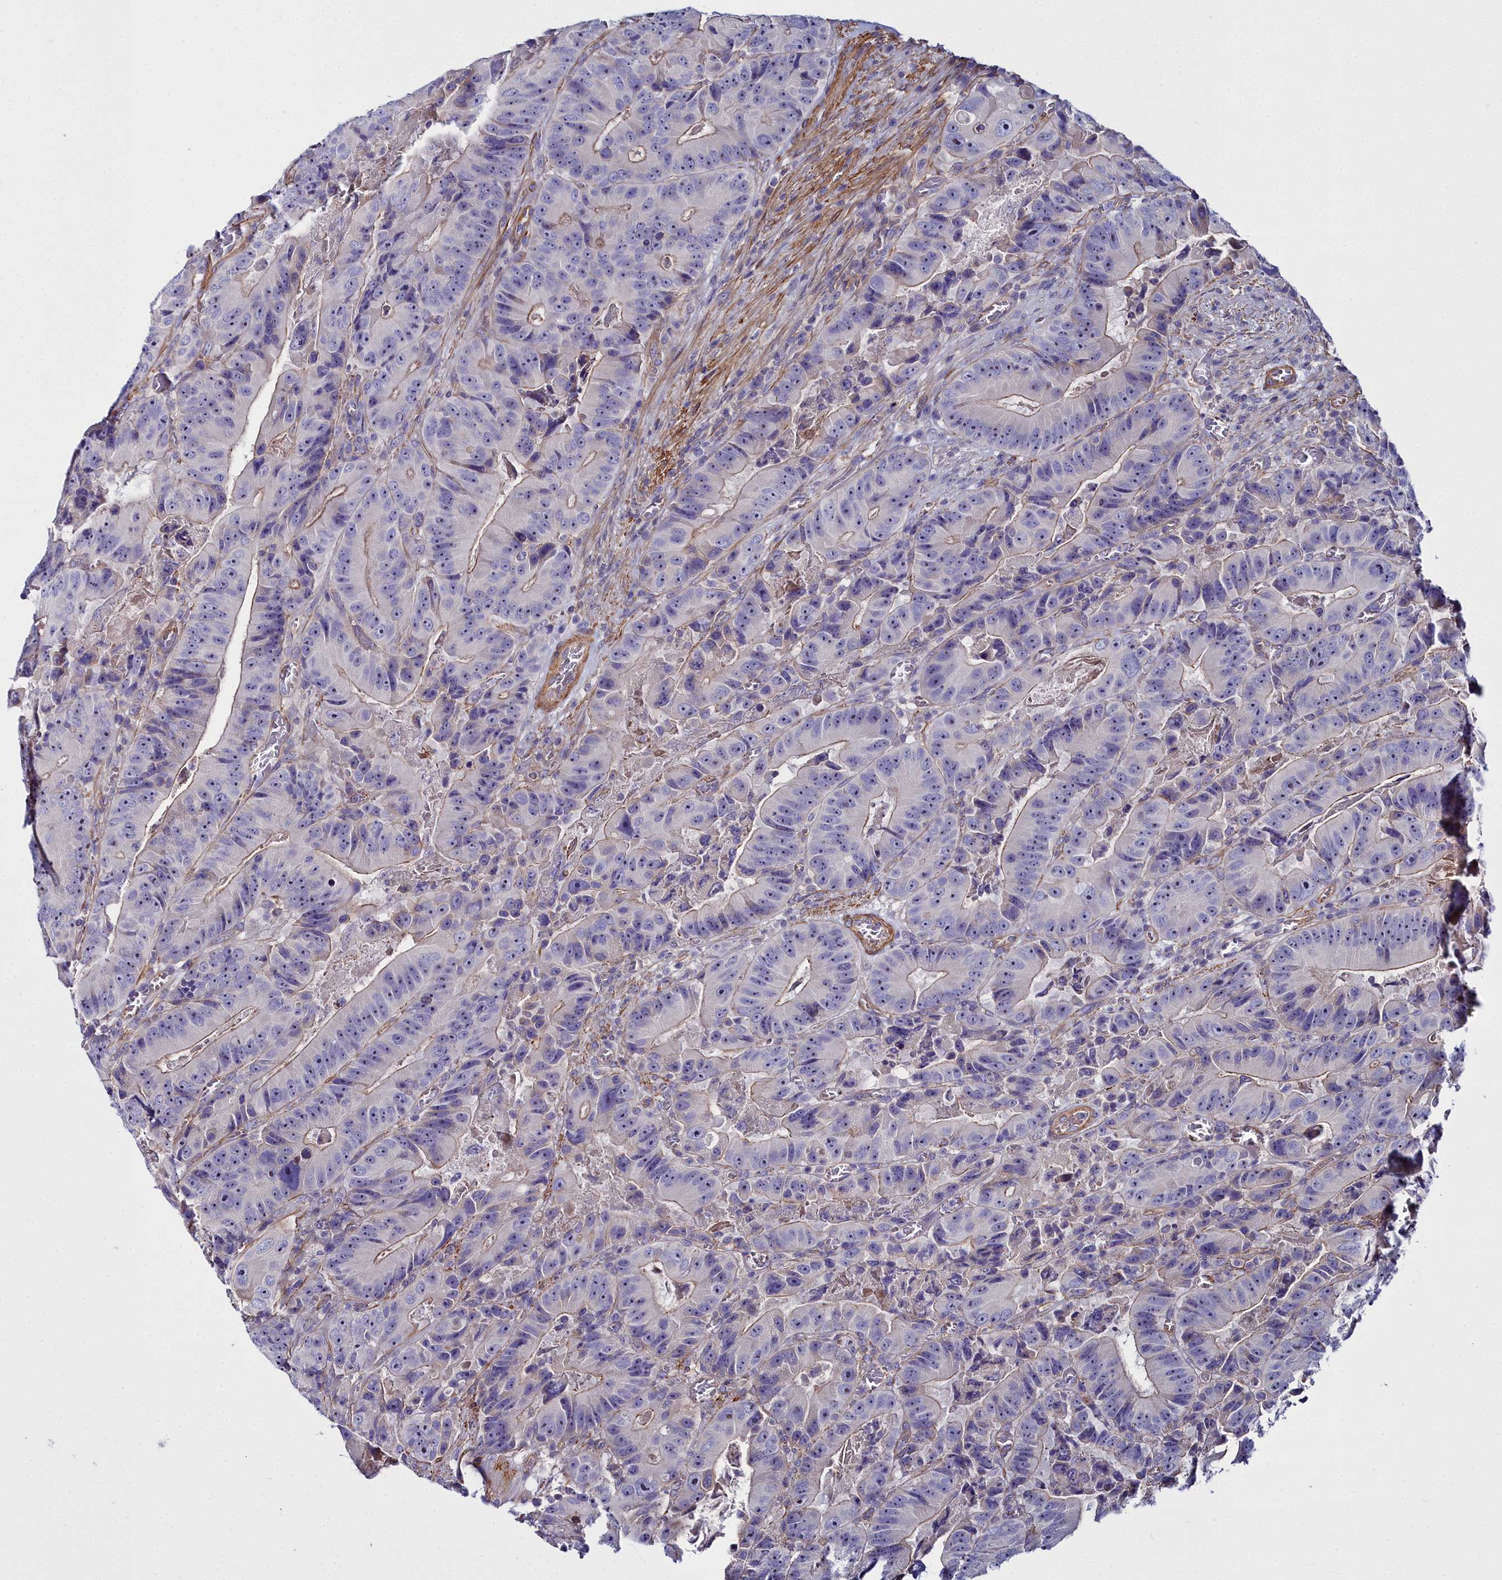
{"staining": {"intensity": "weak", "quantity": "25%-75%", "location": "cytoplasmic/membranous"}, "tissue": "colorectal cancer", "cell_type": "Tumor cells", "image_type": "cancer", "snomed": [{"axis": "morphology", "description": "Adenocarcinoma, NOS"}, {"axis": "topography", "description": "Colon"}], "caption": "This is a histology image of immunohistochemistry (IHC) staining of adenocarcinoma (colorectal), which shows weak staining in the cytoplasmic/membranous of tumor cells.", "gene": "FADS3", "patient": {"sex": "female", "age": 86}}